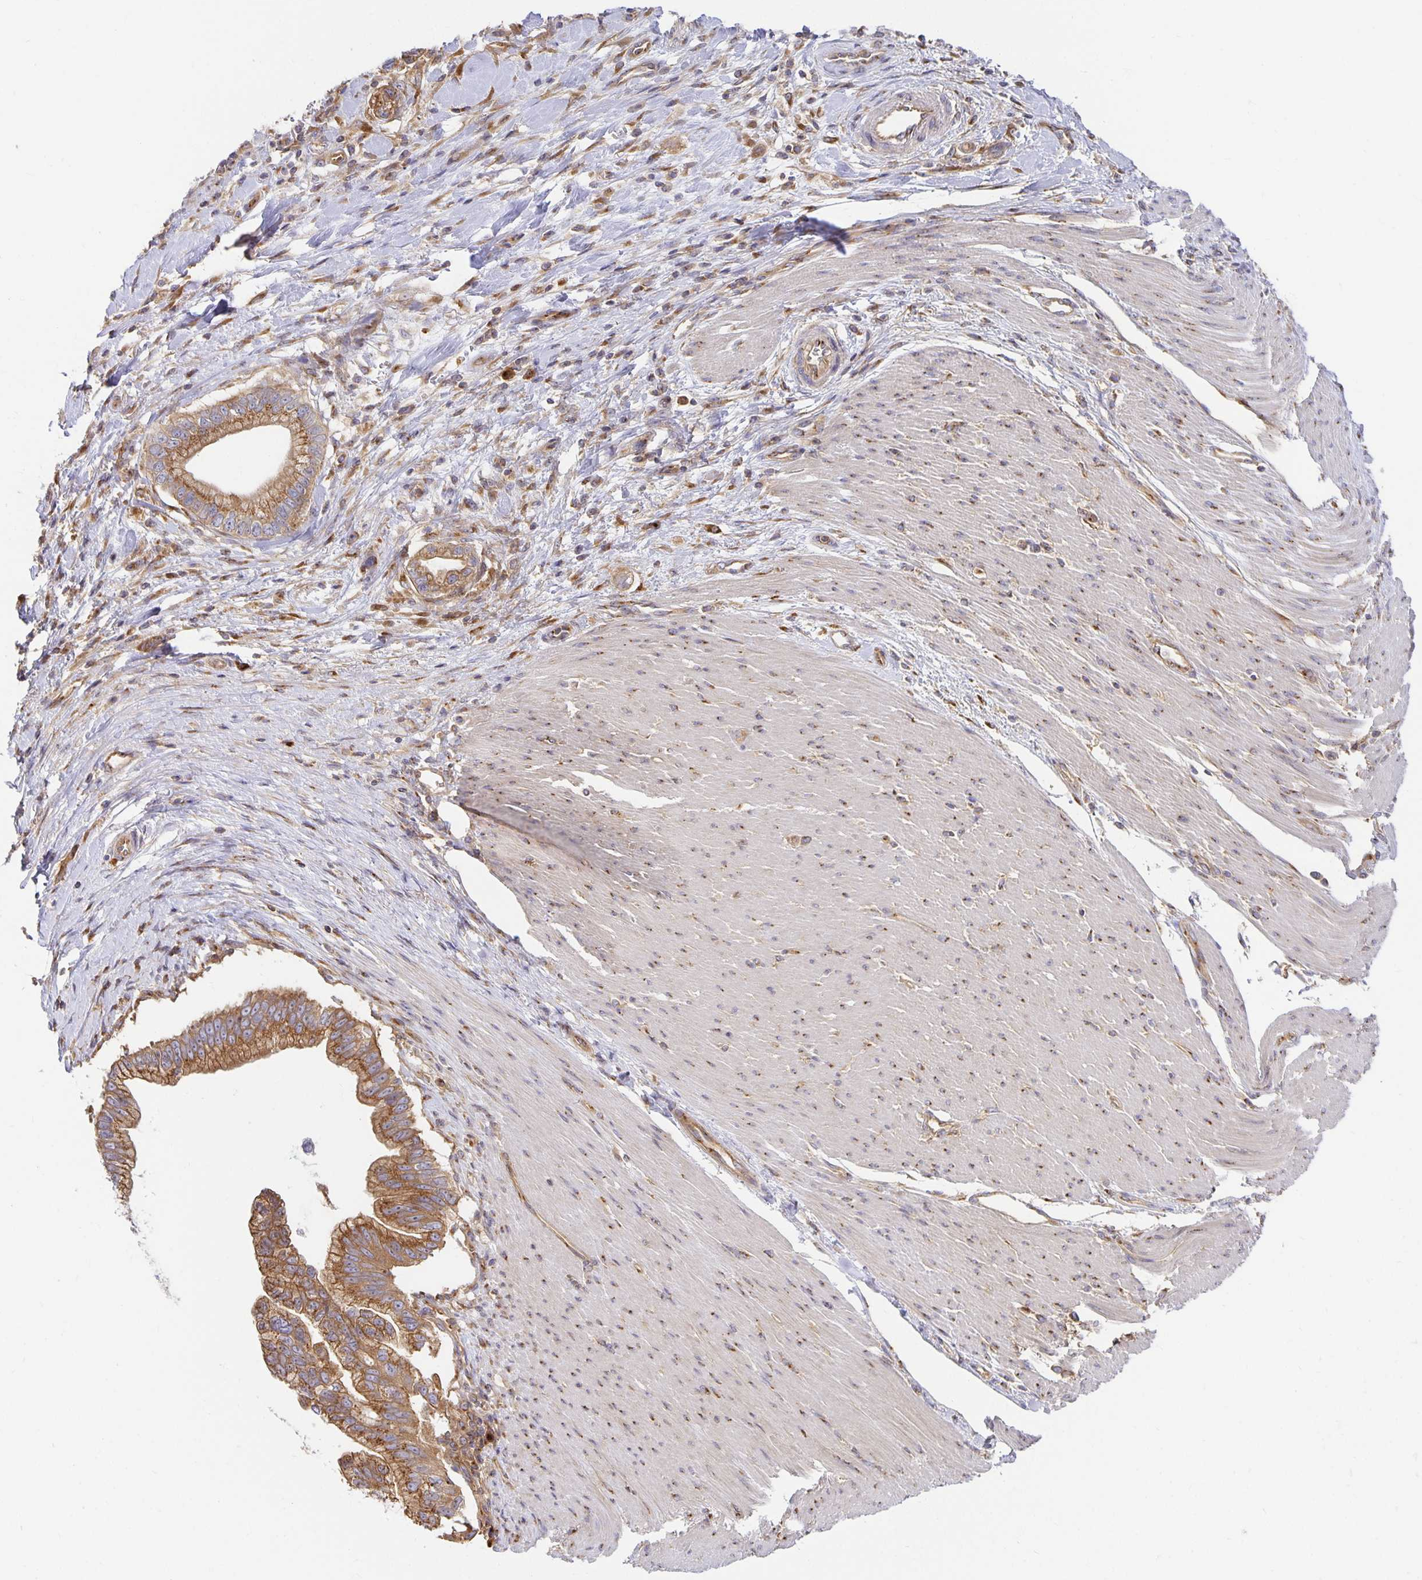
{"staining": {"intensity": "moderate", "quantity": ">75%", "location": "cytoplasmic/membranous"}, "tissue": "pancreatic cancer", "cell_type": "Tumor cells", "image_type": "cancer", "snomed": [{"axis": "morphology", "description": "Adenocarcinoma, NOS"}, {"axis": "topography", "description": "Pancreas"}], "caption": "Approximately >75% of tumor cells in pancreatic cancer (adenocarcinoma) reveal moderate cytoplasmic/membranous protein expression as visualized by brown immunohistochemical staining.", "gene": "USO1", "patient": {"sex": "male", "age": 70}}